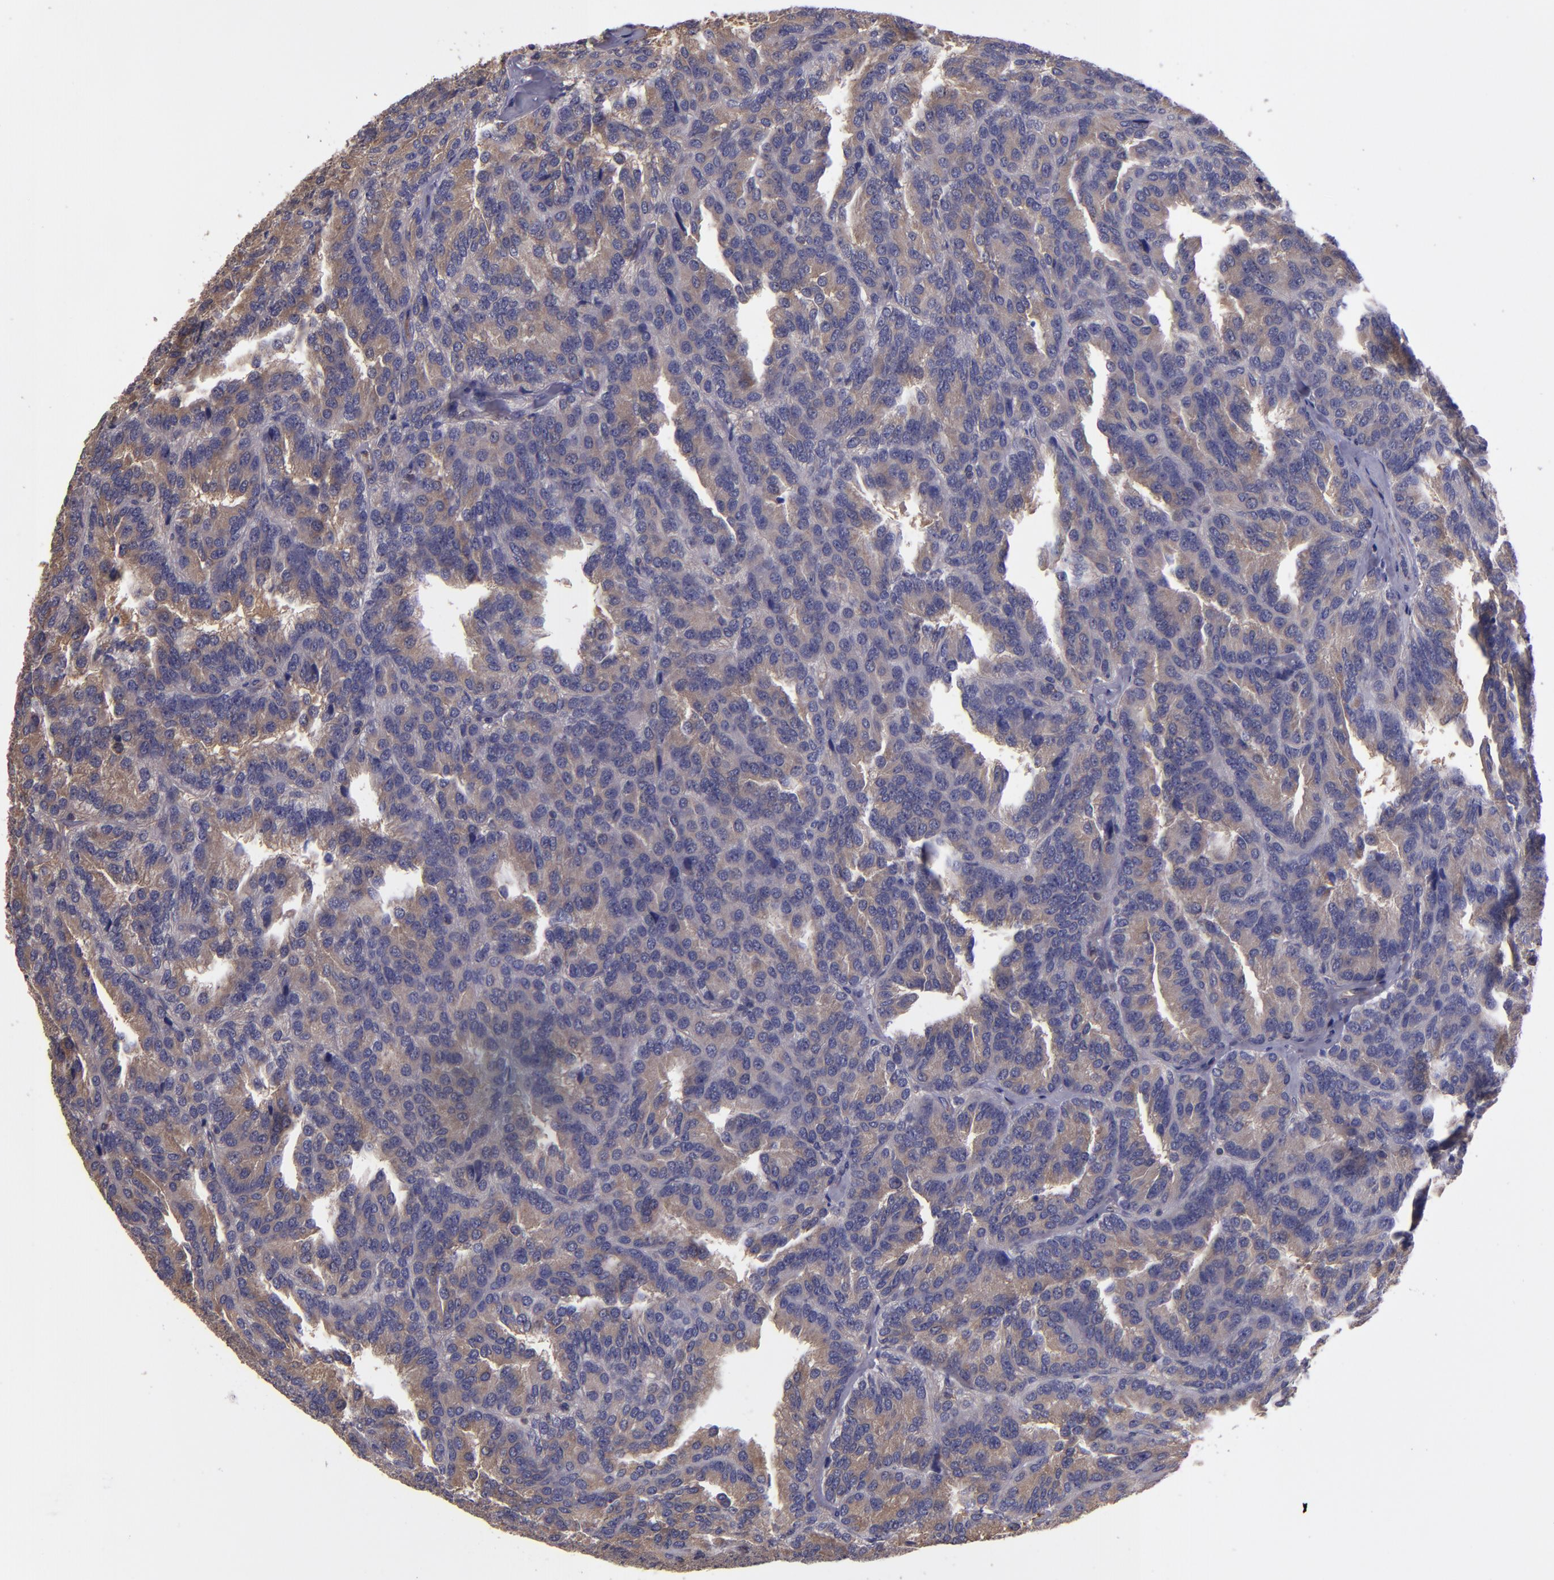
{"staining": {"intensity": "moderate", "quantity": "25%-75%", "location": "cytoplasmic/membranous"}, "tissue": "renal cancer", "cell_type": "Tumor cells", "image_type": "cancer", "snomed": [{"axis": "morphology", "description": "Adenocarcinoma, NOS"}, {"axis": "topography", "description": "Kidney"}], "caption": "Immunohistochemistry (IHC) staining of adenocarcinoma (renal), which reveals medium levels of moderate cytoplasmic/membranous positivity in approximately 25%-75% of tumor cells indicating moderate cytoplasmic/membranous protein positivity. The staining was performed using DAB (3,3'-diaminobenzidine) (brown) for protein detection and nuclei were counterstained in hematoxylin (blue).", "gene": "CARS1", "patient": {"sex": "male", "age": 46}}